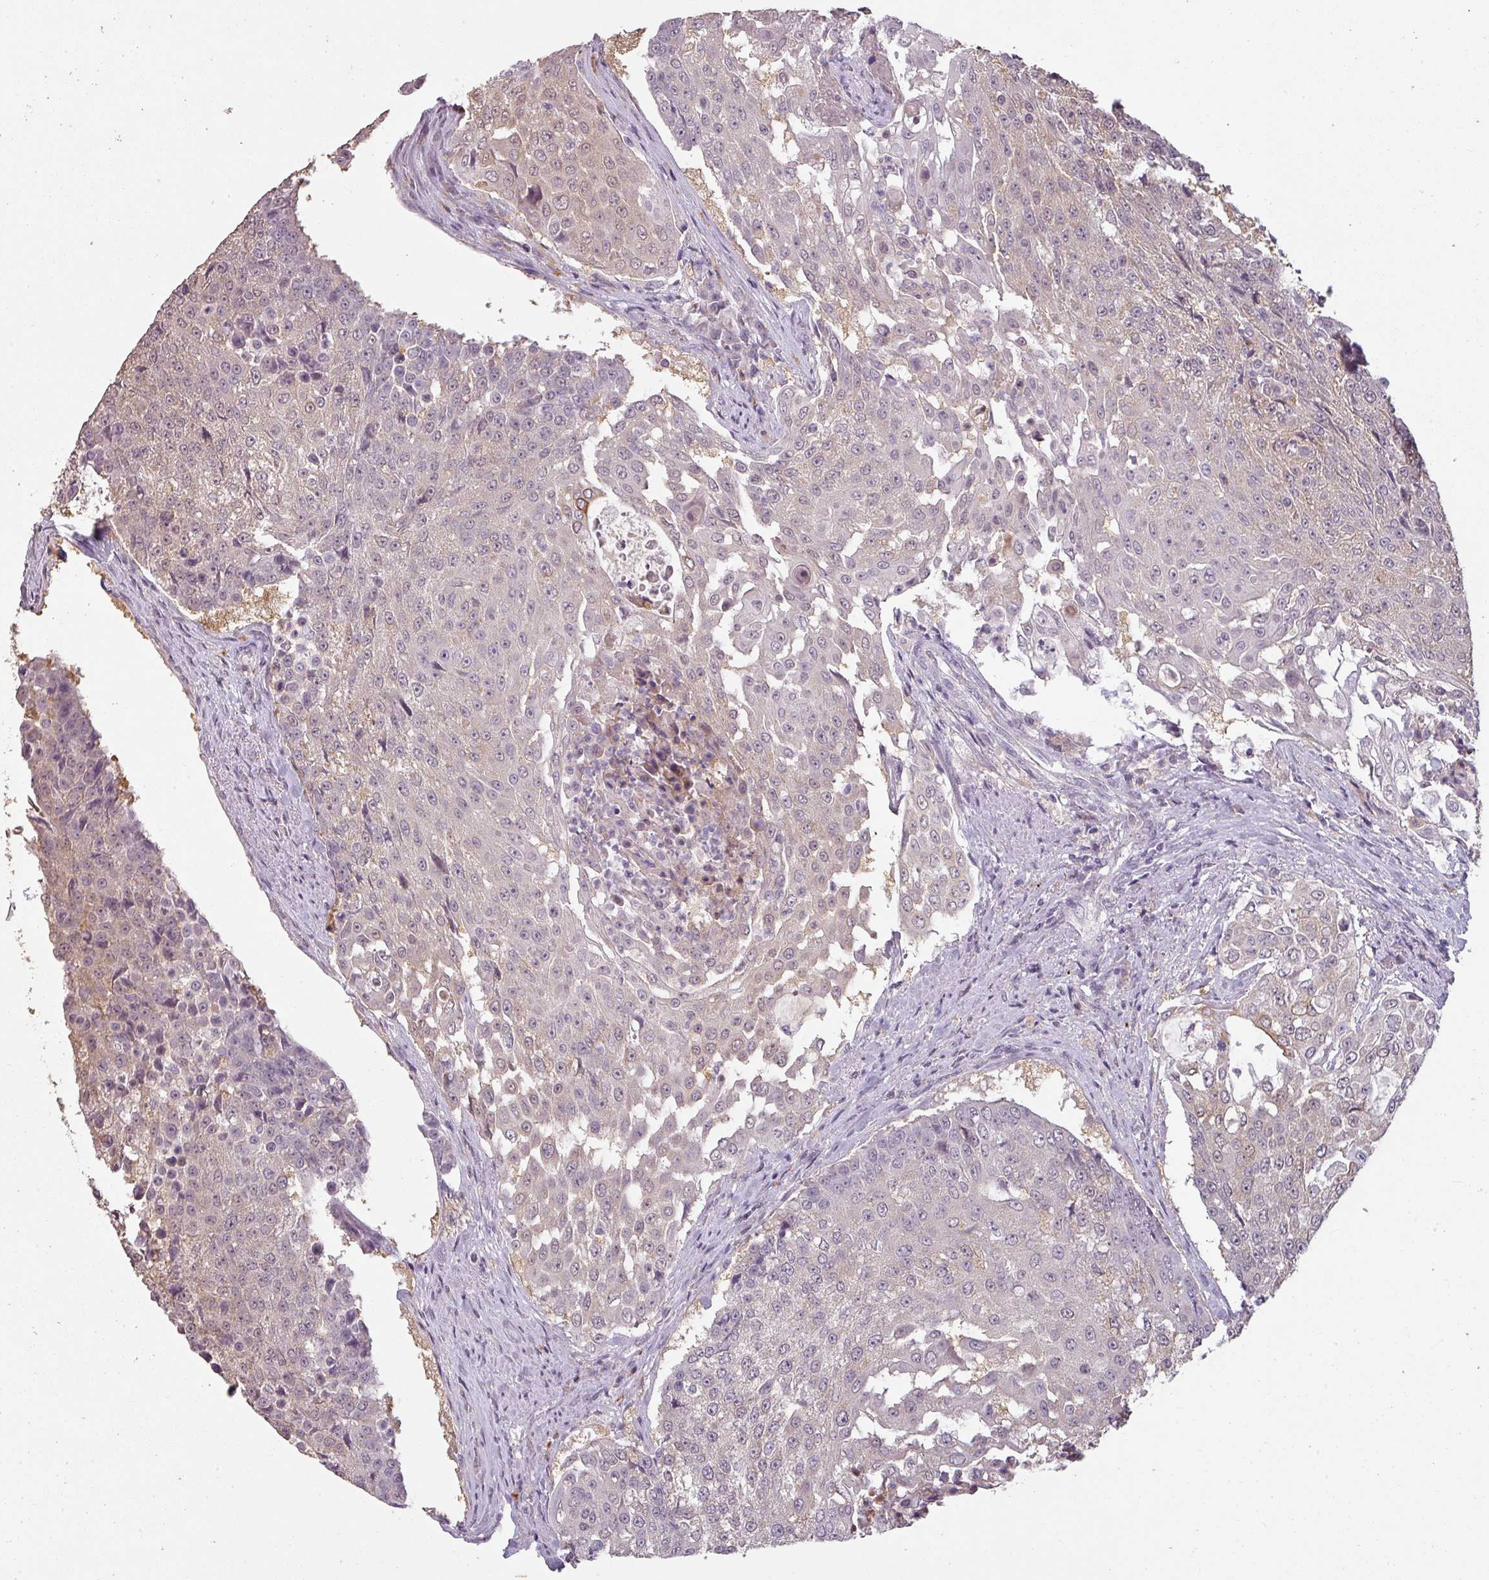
{"staining": {"intensity": "weak", "quantity": "<25%", "location": "cytoplasmic/membranous"}, "tissue": "urothelial cancer", "cell_type": "Tumor cells", "image_type": "cancer", "snomed": [{"axis": "morphology", "description": "Urothelial carcinoma, High grade"}, {"axis": "topography", "description": "Urinary bladder"}], "caption": "High power microscopy histopathology image of an IHC histopathology image of urothelial carcinoma (high-grade), revealing no significant staining in tumor cells.", "gene": "LYPLA1", "patient": {"sex": "female", "age": 63}}